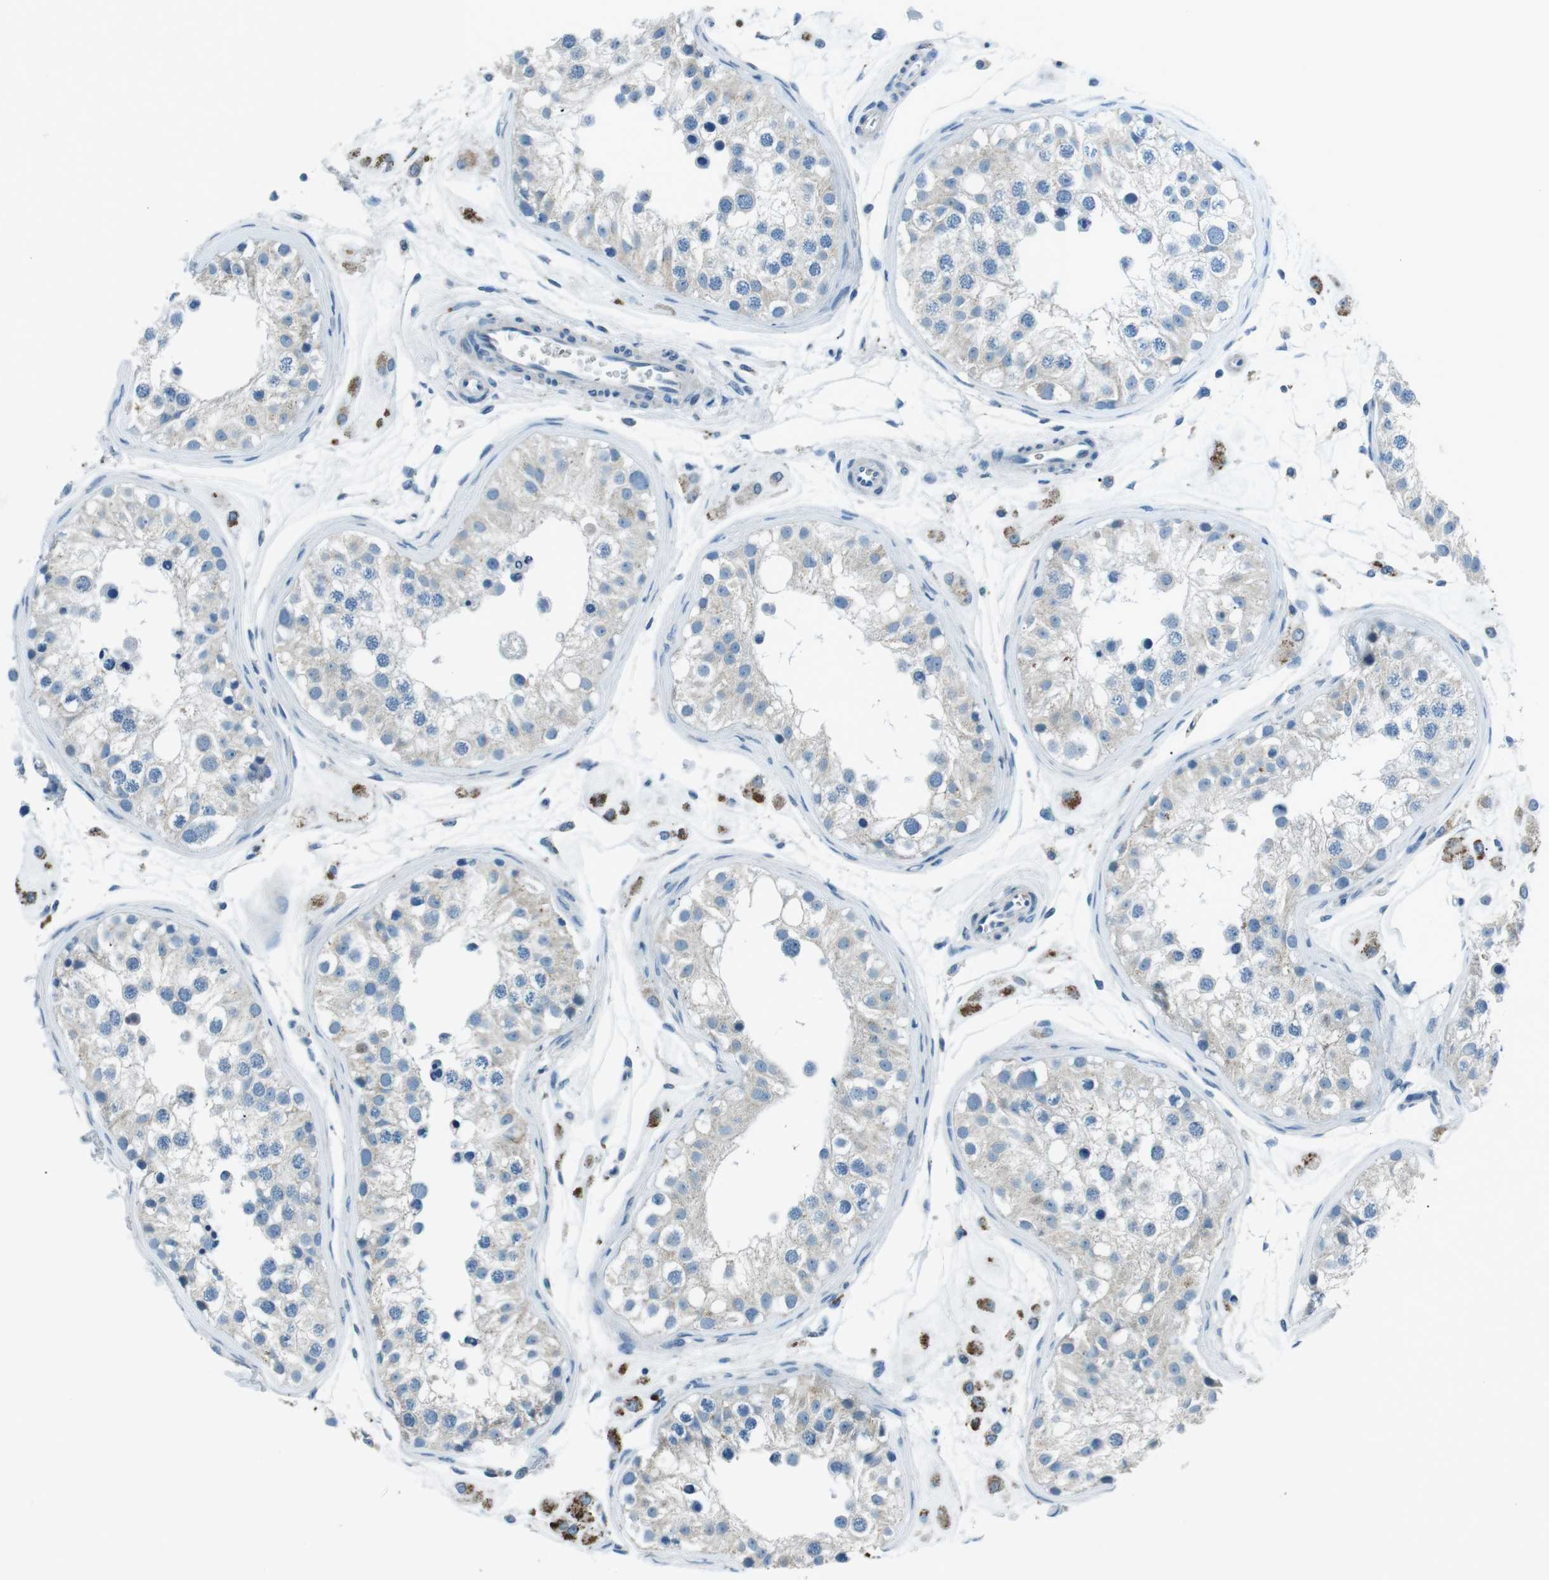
{"staining": {"intensity": "weak", "quantity": "<25%", "location": "cytoplasmic/membranous"}, "tissue": "testis", "cell_type": "Cells in seminiferous ducts", "image_type": "normal", "snomed": [{"axis": "morphology", "description": "Normal tissue, NOS"}, {"axis": "morphology", "description": "Adenocarcinoma, metastatic, NOS"}, {"axis": "topography", "description": "Testis"}], "caption": "The image exhibits no staining of cells in seminiferous ducts in normal testis. (Stains: DAB (3,3'-diaminobenzidine) IHC with hematoxylin counter stain, Microscopy: brightfield microscopy at high magnification).", "gene": "ST6GAL1", "patient": {"sex": "male", "age": 26}}